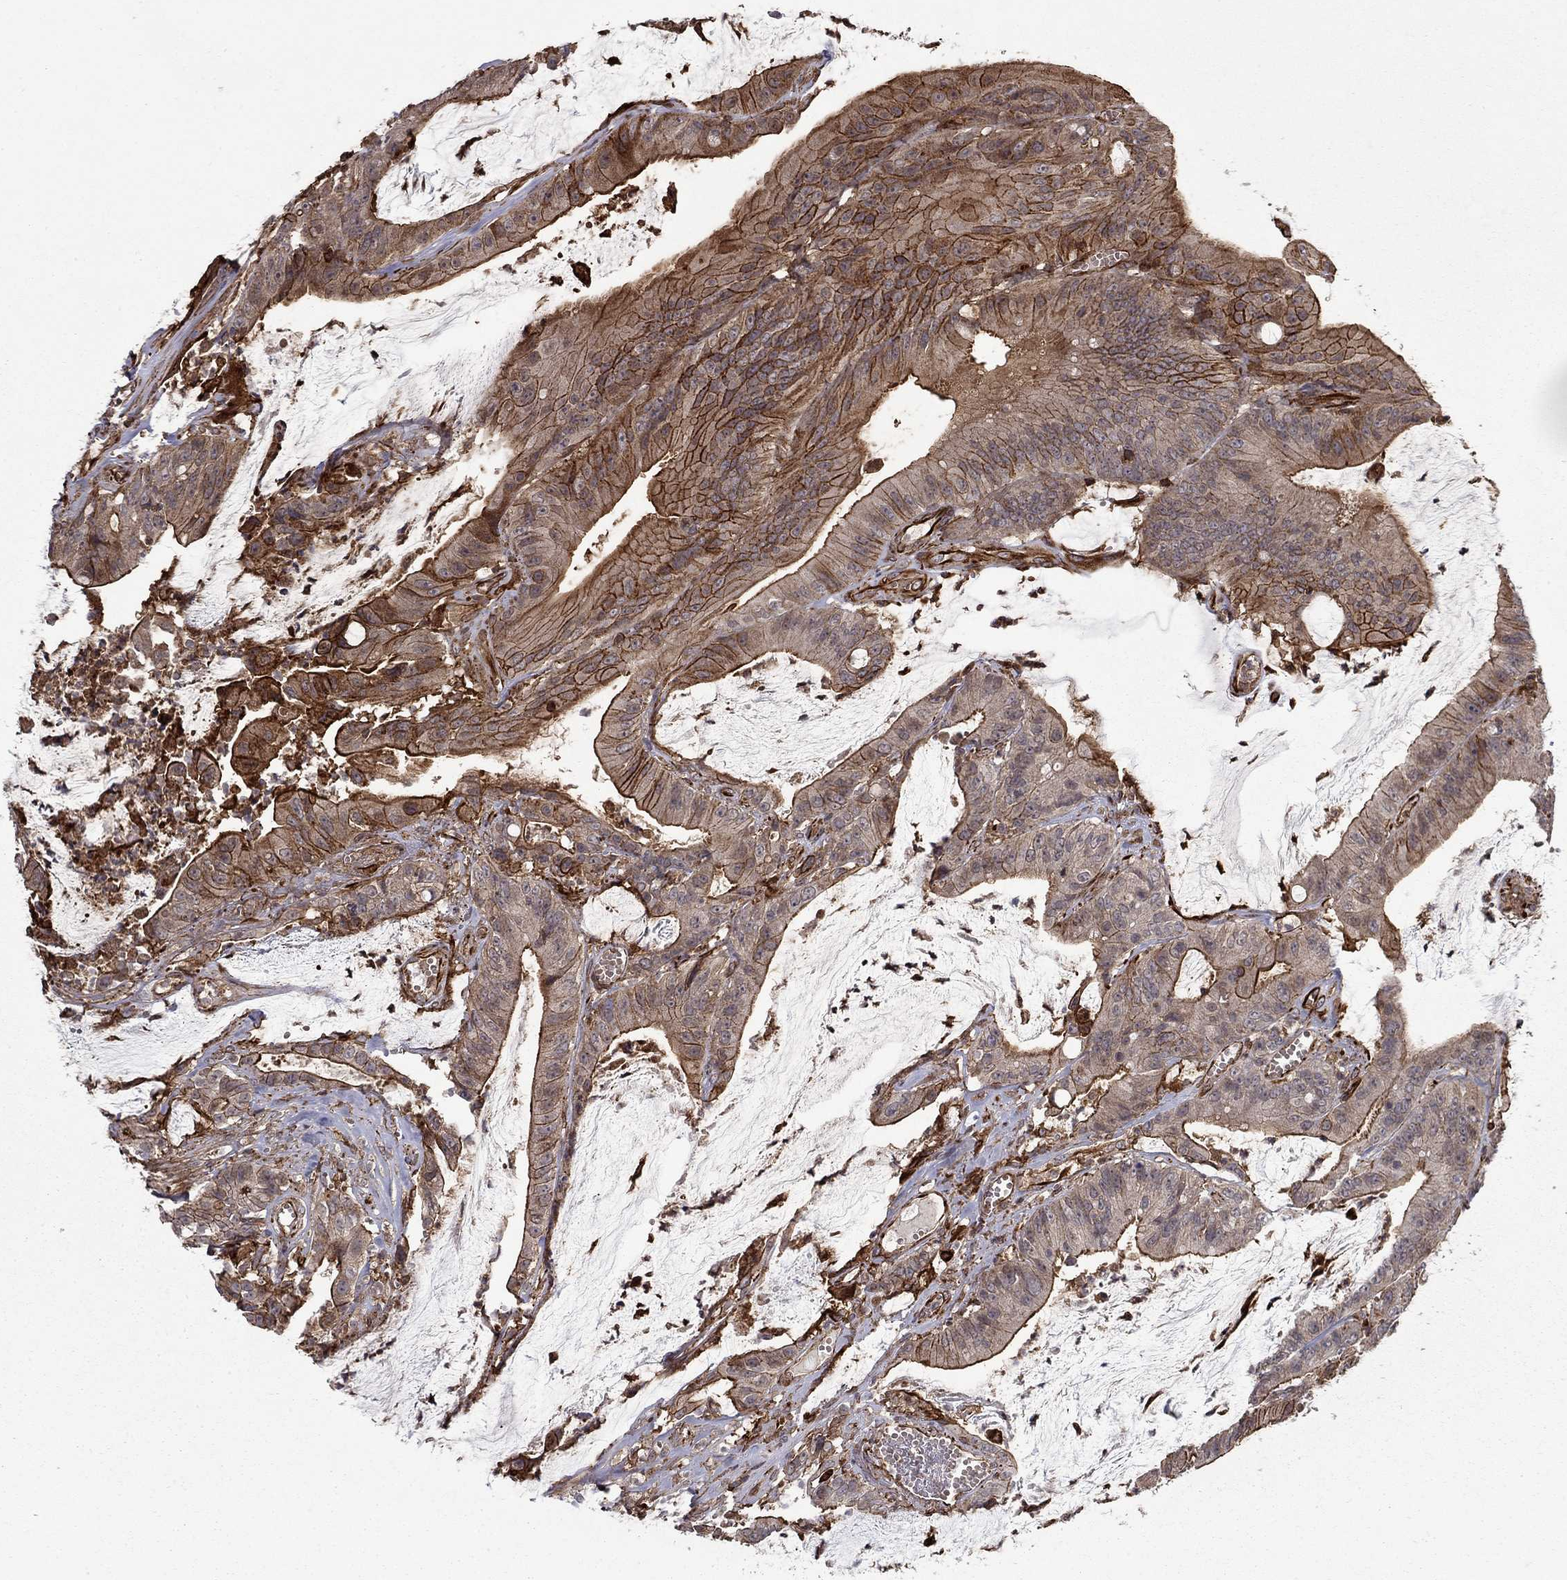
{"staining": {"intensity": "moderate", "quantity": "25%-75%", "location": "cytoplasmic/membranous"}, "tissue": "colorectal cancer", "cell_type": "Tumor cells", "image_type": "cancer", "snomed": [{"axis": "morphology", "description": "Adenocarcinoma, NOS"}, {"axis": "topography", "description": "Colon"}], "caption": "Tumor cells reveal medium levels of moderate cytoplasmic/membranous staining in about 25%-75% of cells in human adenocarcinoma (colorectal). (brown staining indicates protein expression, while blue staining denotes nuclei).", "gene": "ADM", "patient": {"sex": "female", "age": 69}}